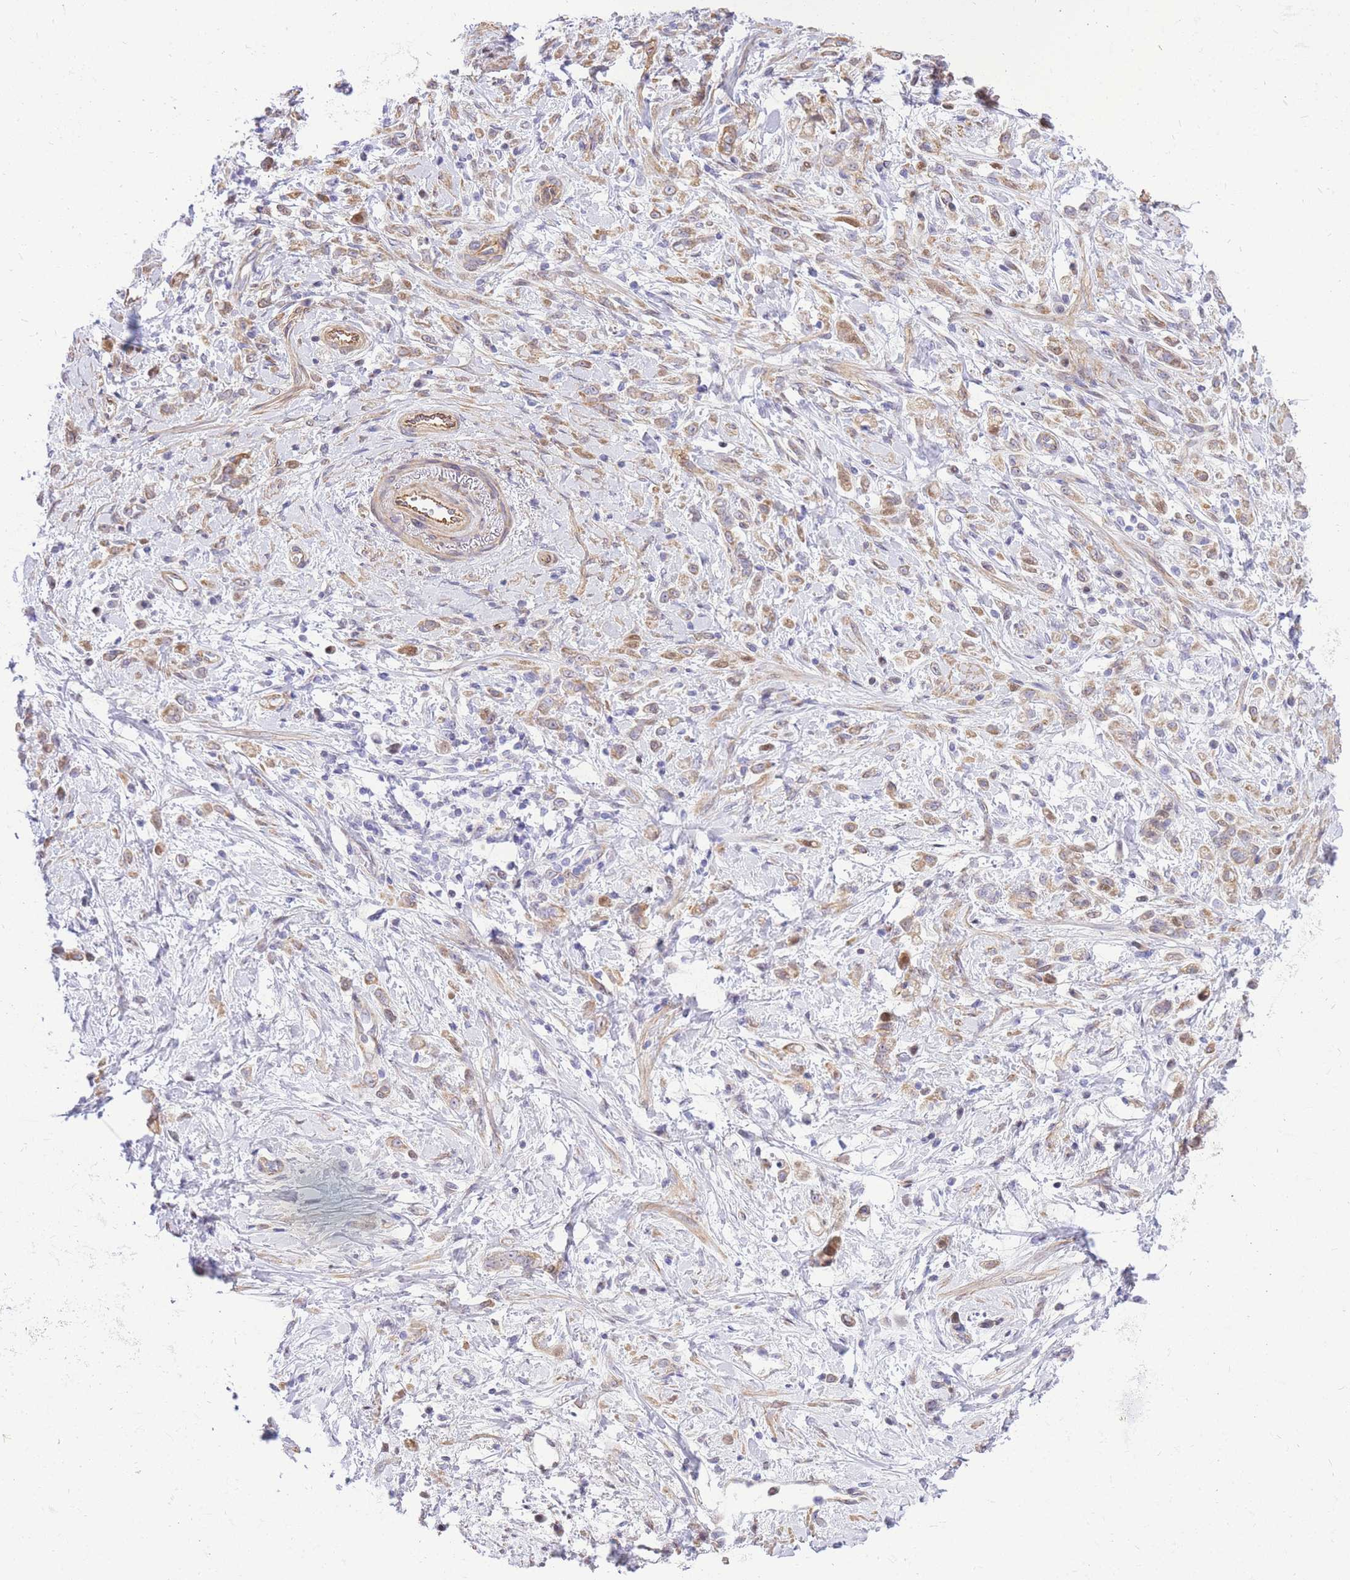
{"staining": {"intensity": "weak", "quantity": ">75%", "location": "cytoplasmic/membranous"}, "tissue": "stomach cancer", "cell_type": "Tumor cells", "image_type": "cancer", "snomed": [{"axis": "morphology", "description": "Adenocarcinoma, NOS"}, {"axis": "topography", "description": "Stomach"}], "caption": "Tumor cells reveal low levels of weak cytoplasmic/membranous expression in about >75% of cells in stomach cancer.", "gene": "S100PBP", "patient": {"sex": "female", "age": 60}}